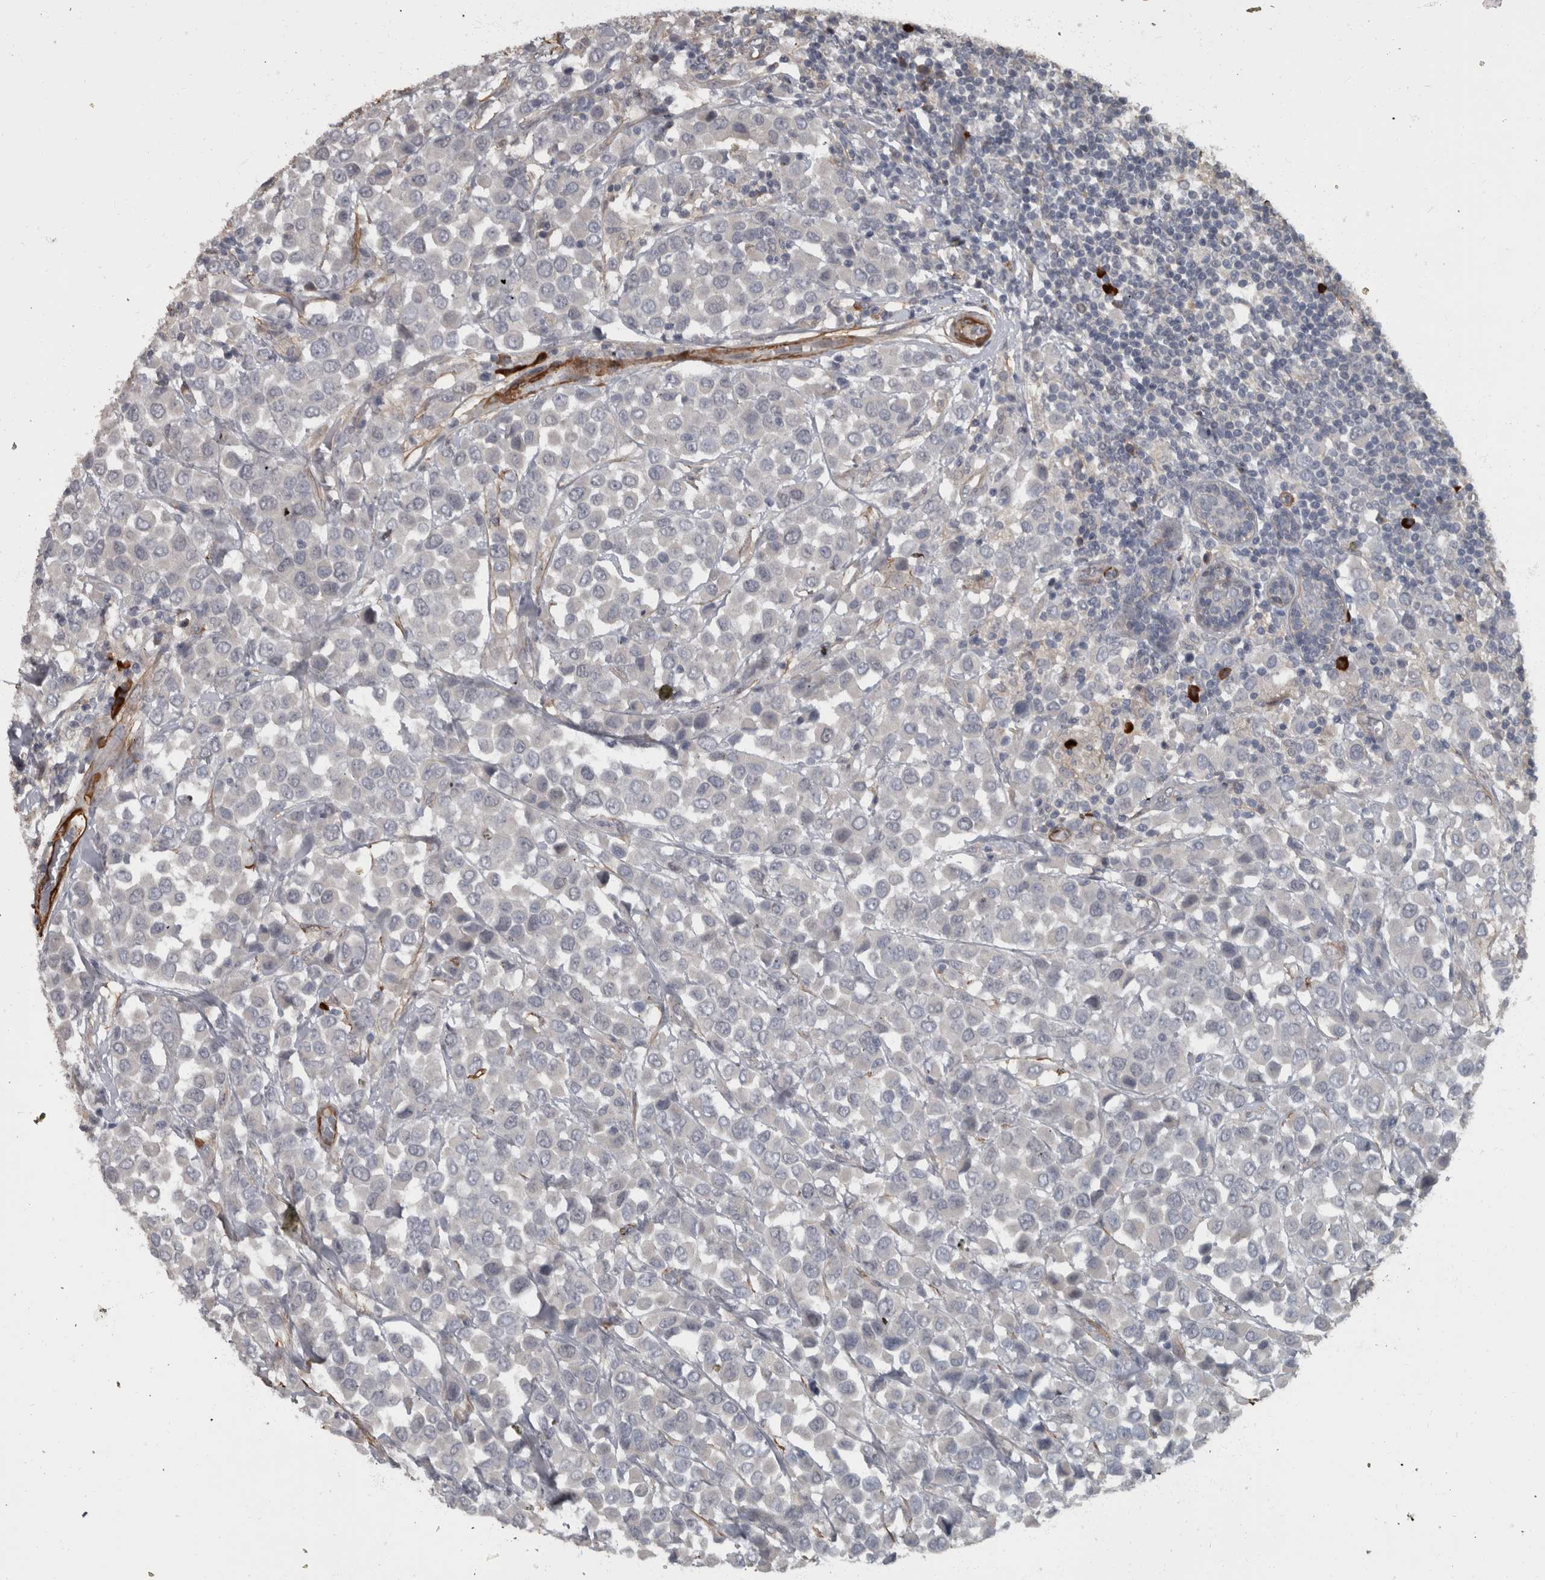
{"staining": {"intensity": "negative", "quantity": "none", "location": "none"}, "tissue": "breast cancer", "cell_type": "Tumor cells", "image_type": "cancer", "snomed": [{"axis": "morphology", "description": "Duct carcinoma"}, {"axis": "topography", "description": "Breast"}], "caption": "This is a photomicrograph of IHC staining of breast invasive ductal carcinoma, which shows no positivity in tumor cells.", "gene": "MASTL", "patient": {"sex": "female", "age": 61}}